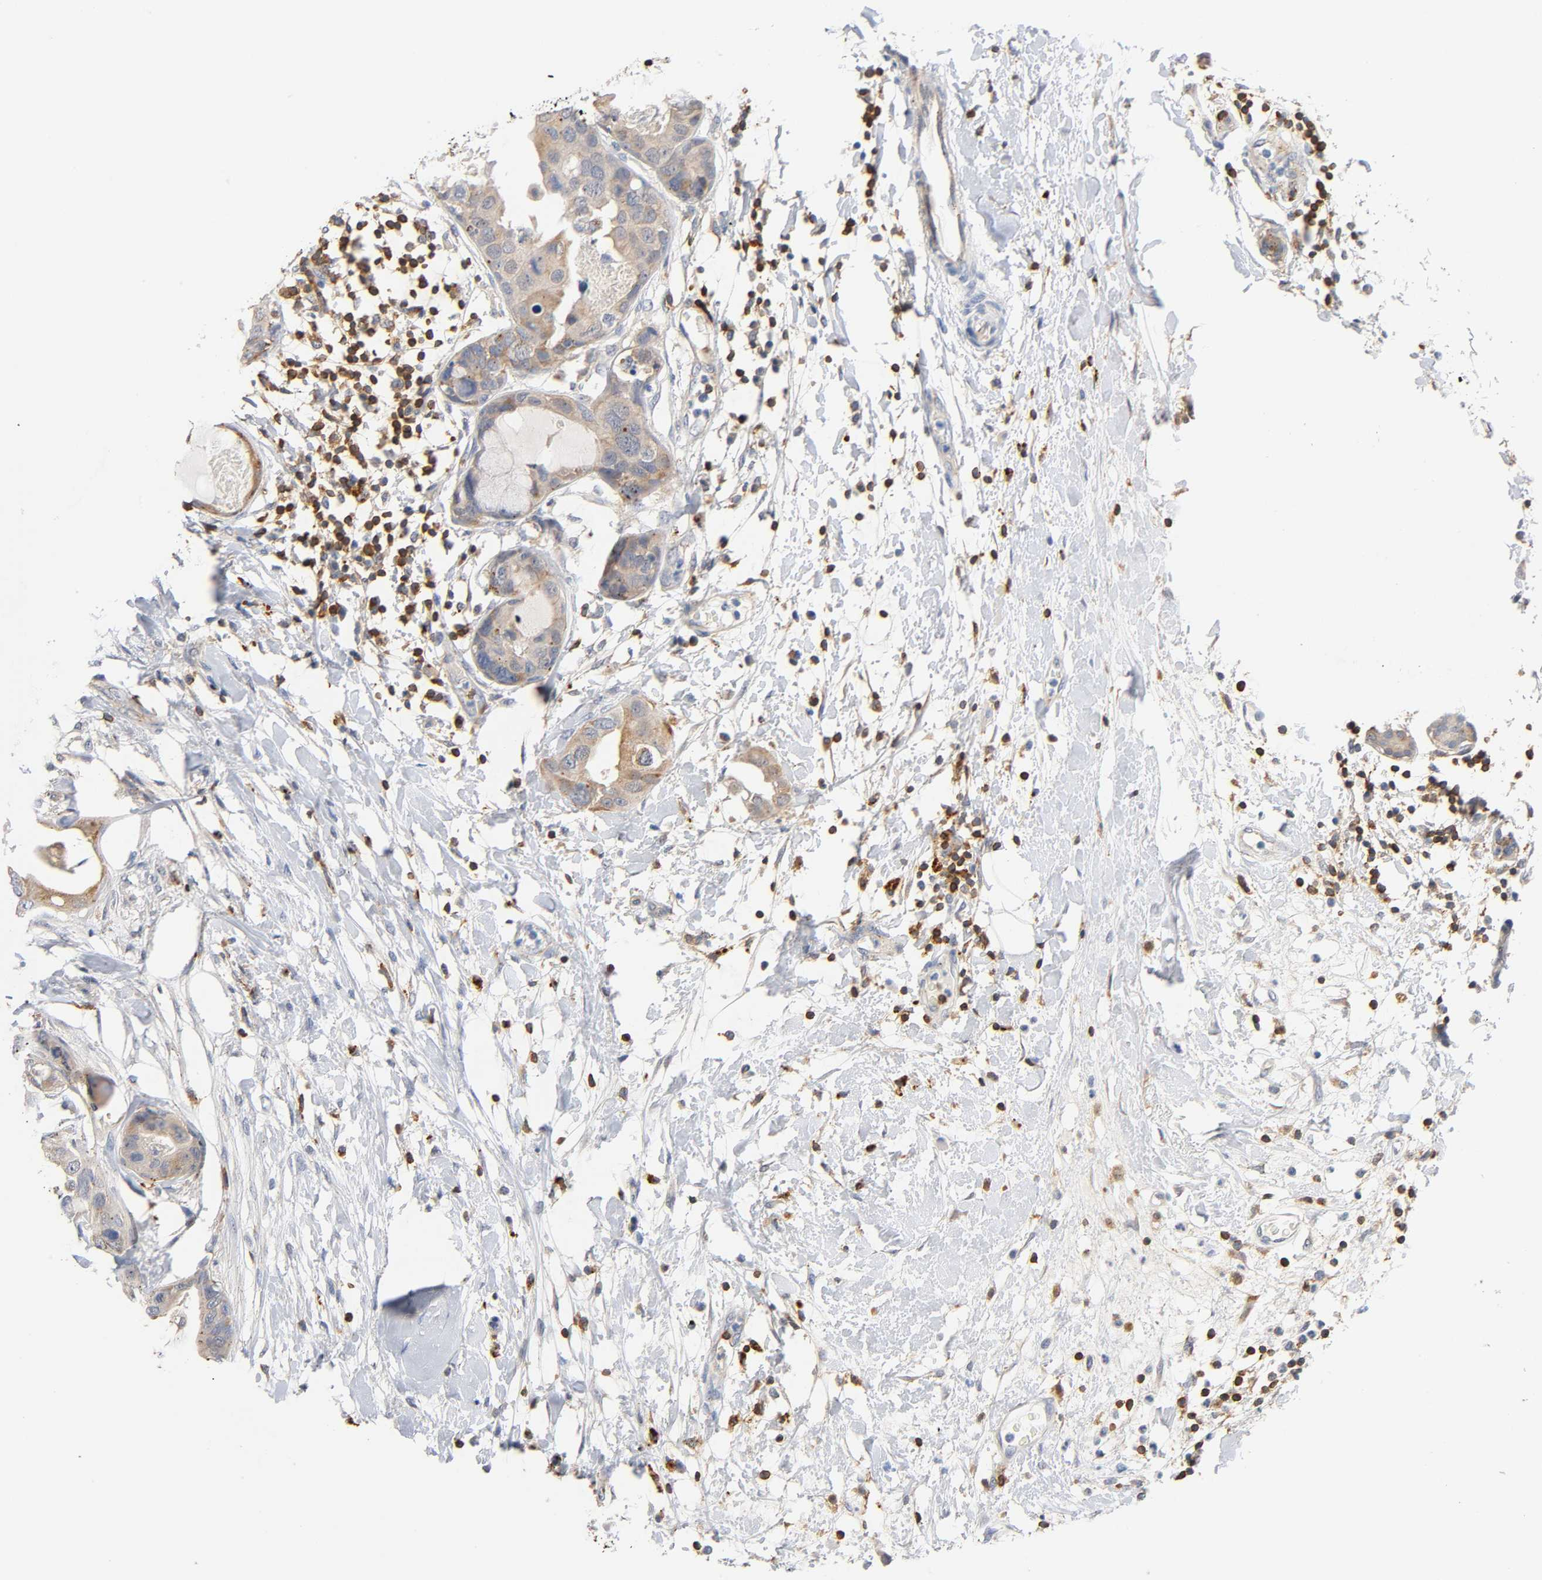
{"staining": {"intensity": "weak", "quantity": ">75%", "location": "cytoplasmic/membranous"}, "tissue": "breast cancer", "cell_type": "Tumor cells", "image_type": "cancer", "snomed": [{"axis": "morphology", "description": "Duct carcinoma"}, {"axis": "topography", "description": "Breast"}], "caption": "An image of human breast invasive ductal carcinoma stained for a protein reveals weak cytoplasmic/membranous brown staining in tumor cells.", "gene": "UCKL1", "patient": {"sex": "female", "age": 40}}